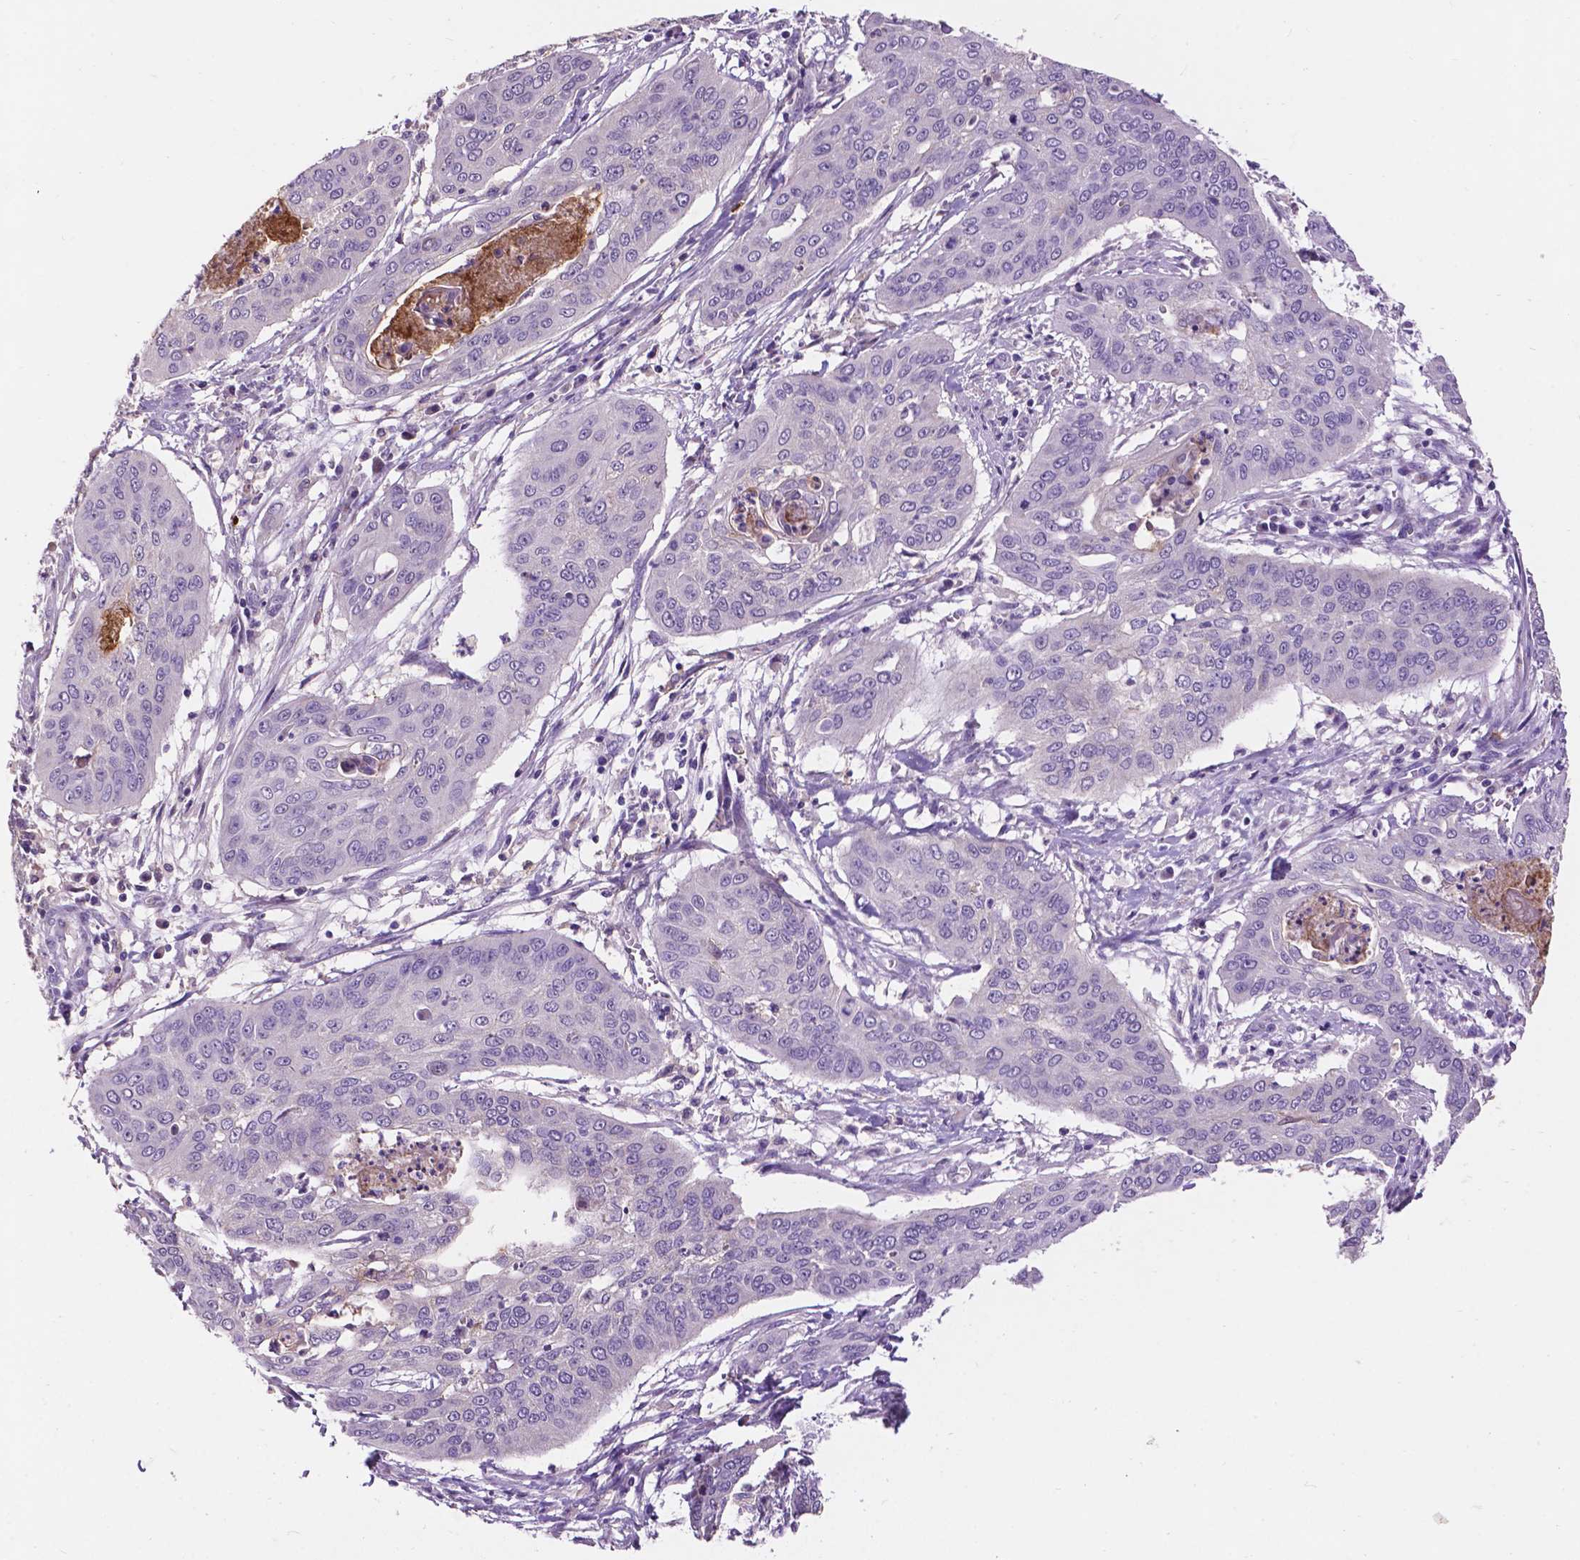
{"staining": {"intensity": "negative", "quantity": "none", "location": "none"}, "tissue": "cervical cancer", "cell_type": "Tumor cells", "image_type": "cancer", "snomed": [{"axis": "morphology", "description": "Squamous cell carcinoma, NOS"}, {"axis": "topography", "description": "Cervix"}], "caption": "The micrograph reveals no staining of tumor cells in squamous cell carcinoma (cervical). (Brightfield microscopy of DAB (3,3'-diaminobenzidine) immunohistochemistry (IHC) at high magnification).", "gene": "PLSCR1", "patient": {"sex": "female", "age": 39}}